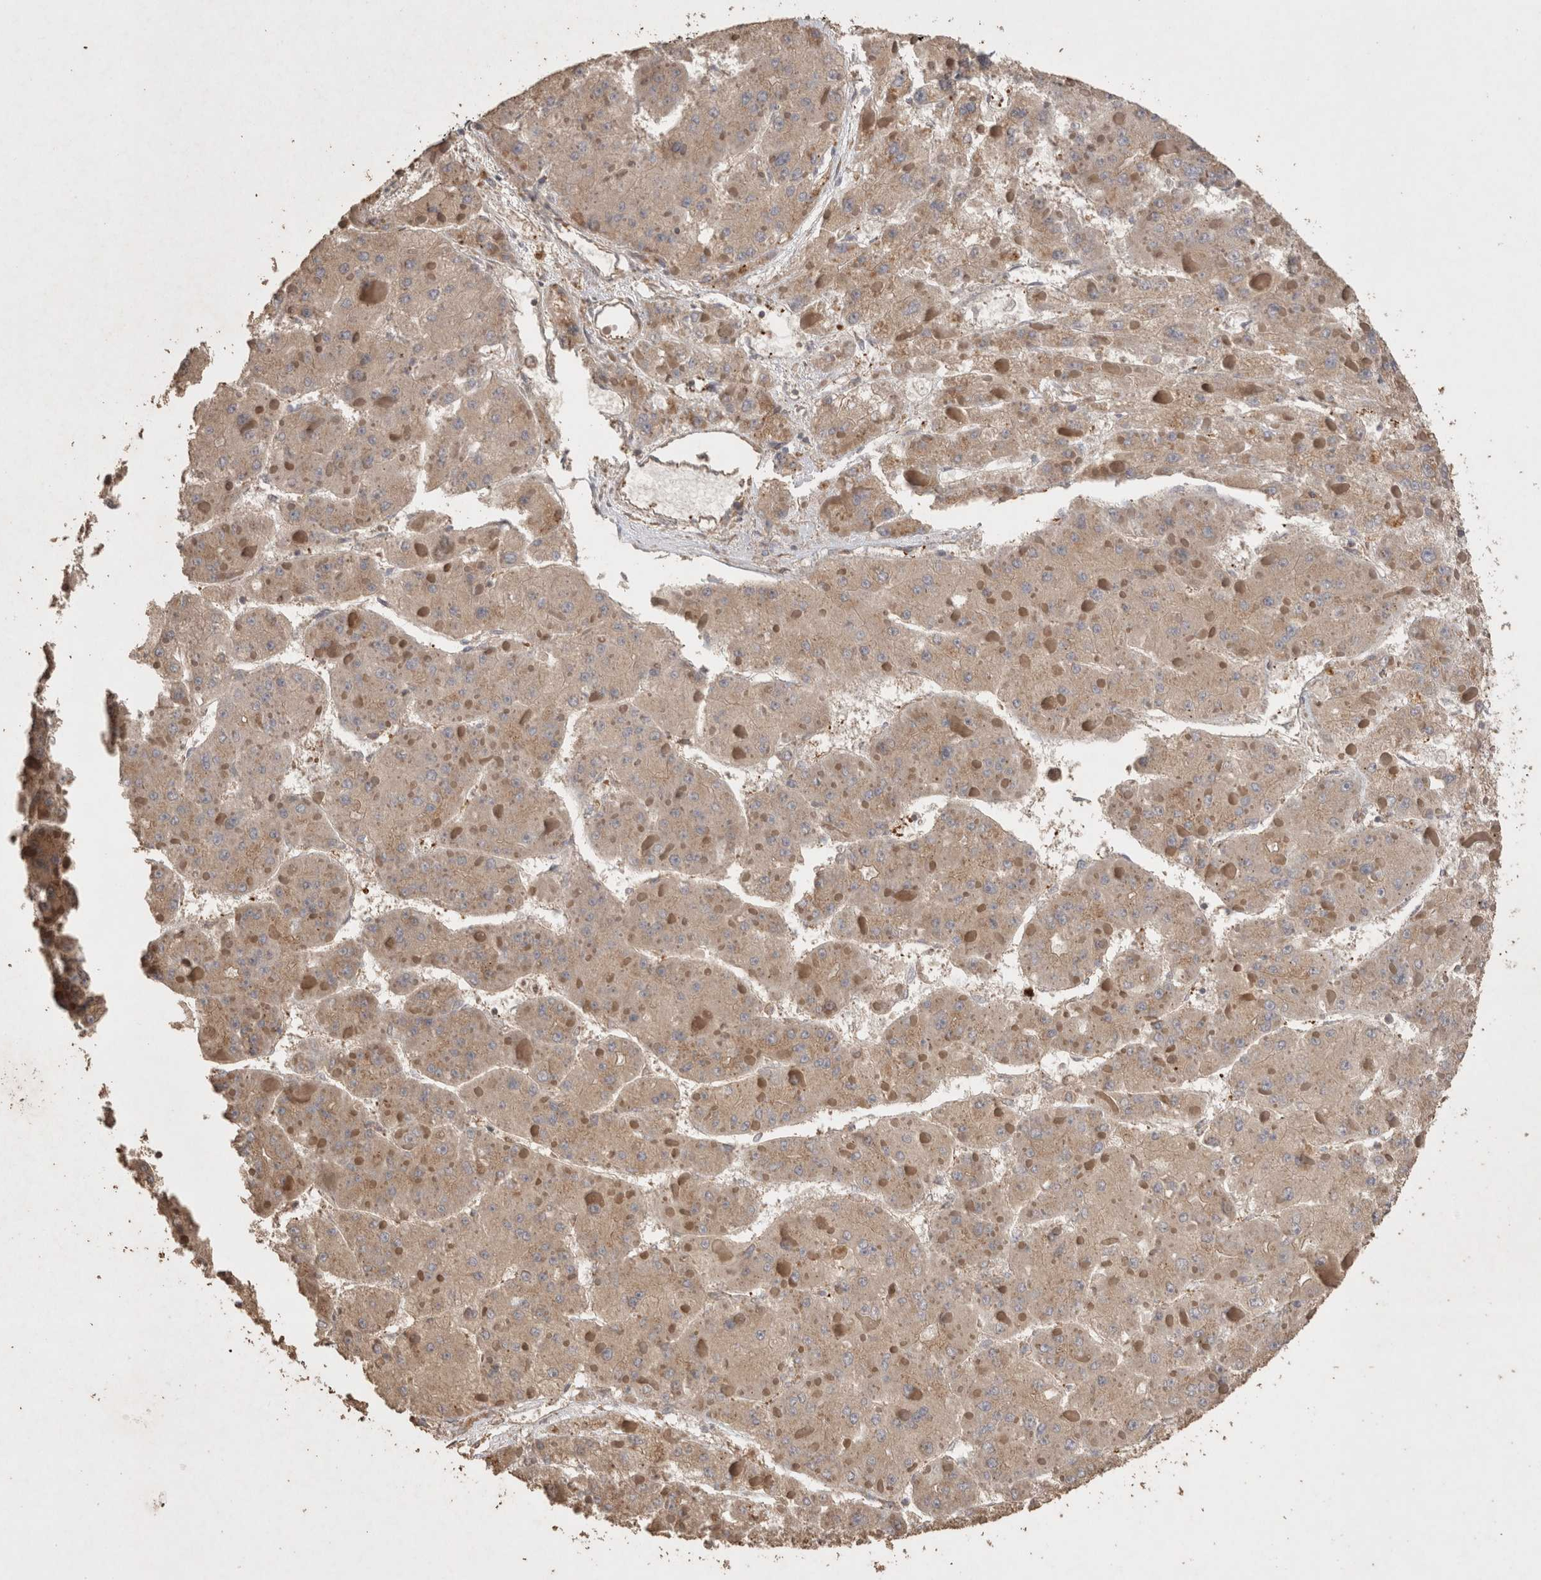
{"staining": {"intensity": "weak", "quantity": ">75%", "location": "cytoplasmic/membranous"}, "tissue": "liver cancer", "cell_type": "Tumor cells", "image_type": "cancer", "snomed": [{"axis": "morphology", "description": "Carcinoma, Hepatocellular, NOS"}, {"axis": "topography", "description": "Liver"}], "caption": "A histopathology image of human liver cancer stained for a protein displays weak cytoplasmic/membranous brown staining in tumor cells.", "gene": "SNX31", "patient": {"sex": "female", "age": 73}}